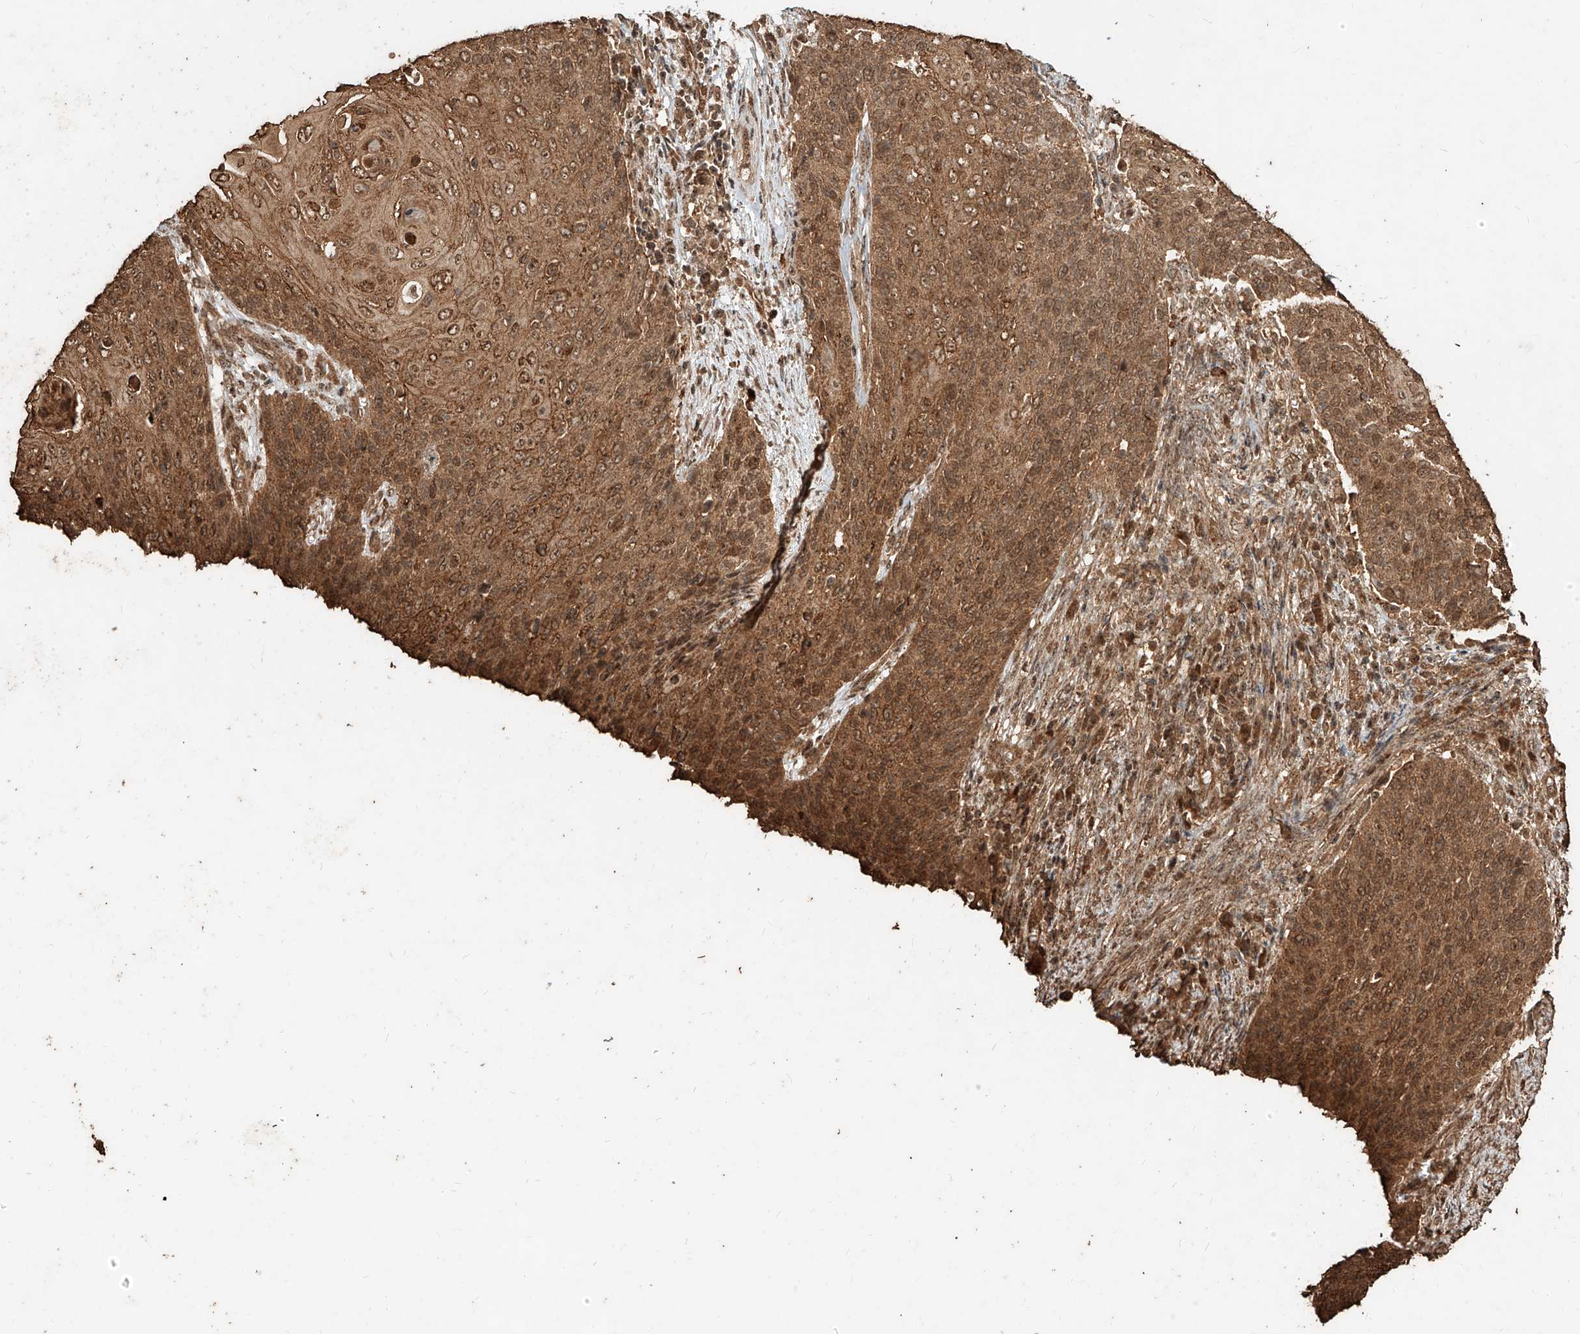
{"staining": {"intensity": "moderate", "quantity": ">75%", "location": "cytoplasmic/membranous,nuclear"}, "tissue": "cervical cancer", "cell_type": "Tumor cells", "image_type": "cancer", "snomed": [{"axis": "morphology", "description": "Squamous cell carcinoma, NOS"}, {"axis": "topography", "description": "Cervix"}], "caption": "A brown stain highlights moderate cytoplasmic/membranous and nuclear positivity of a protein in cervical cancer (squamous cell carcinoma) tumor cells.", "gene": "ZNF660", "patient": {"sex": "female", "age": 39}}